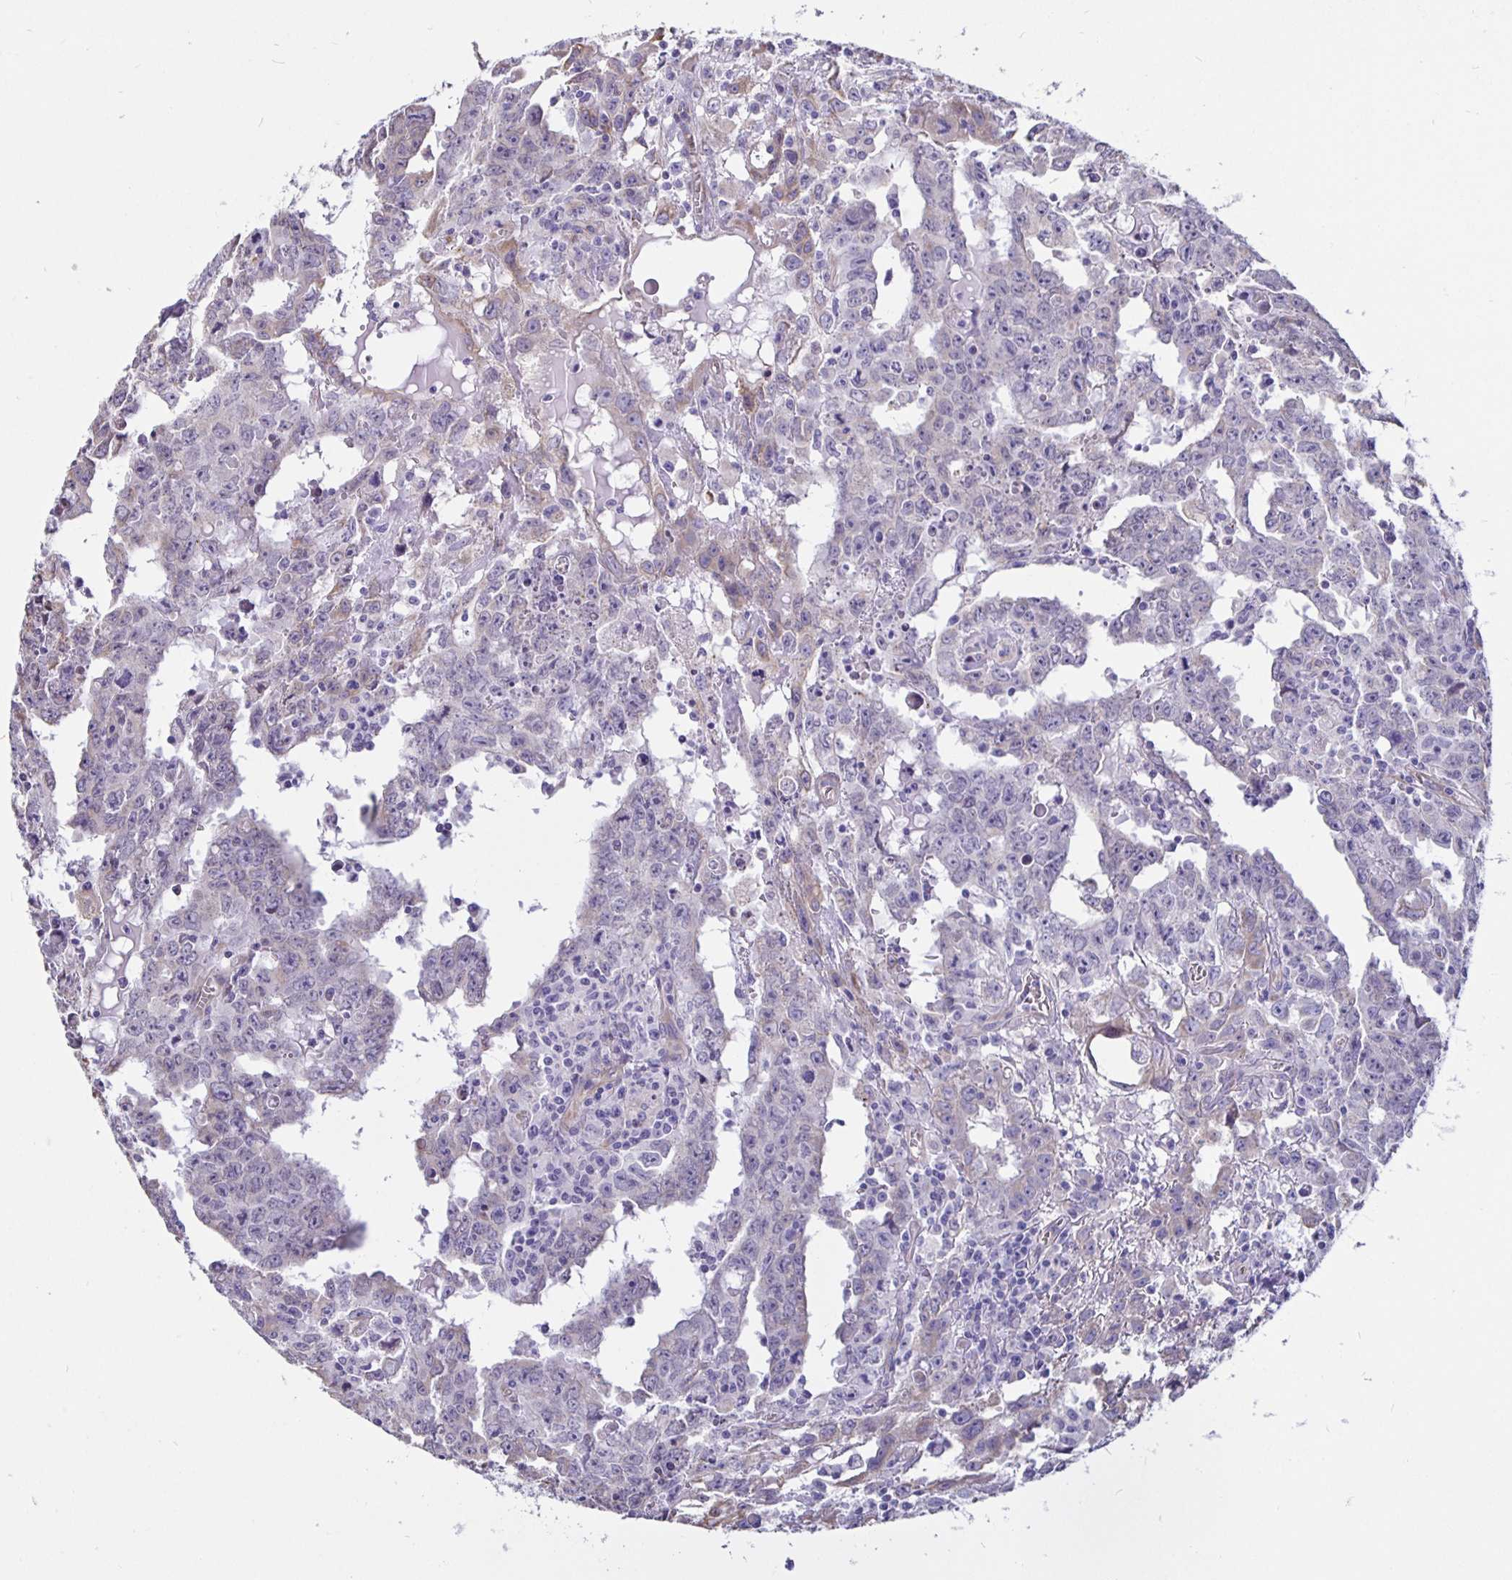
{"staining": {"intensity": "negative", "quantity": "none", "location": "none"}, "tissue": "testis cancer", "cell_type": "Tumor cells", "image_type": "cancer", "snomed": [{"axis": "morphology", "description": "Carcinoma, Embryonal, NOS"}, {"axis": "topography", "description": "Testis"}], "caption": "IHC image of neoplastic tissue: human testis cancer stained with DAB shows no significant protein expression in tumor cells. Brightfield microscopy of immunohistochemistry stained with DAB (3,3'-diaminobenzidine) (brown) and hematoxylin (blue), captured at high magnification.", "gene": "DNAI2", "patient": {"sex": "male", "age": 22}}